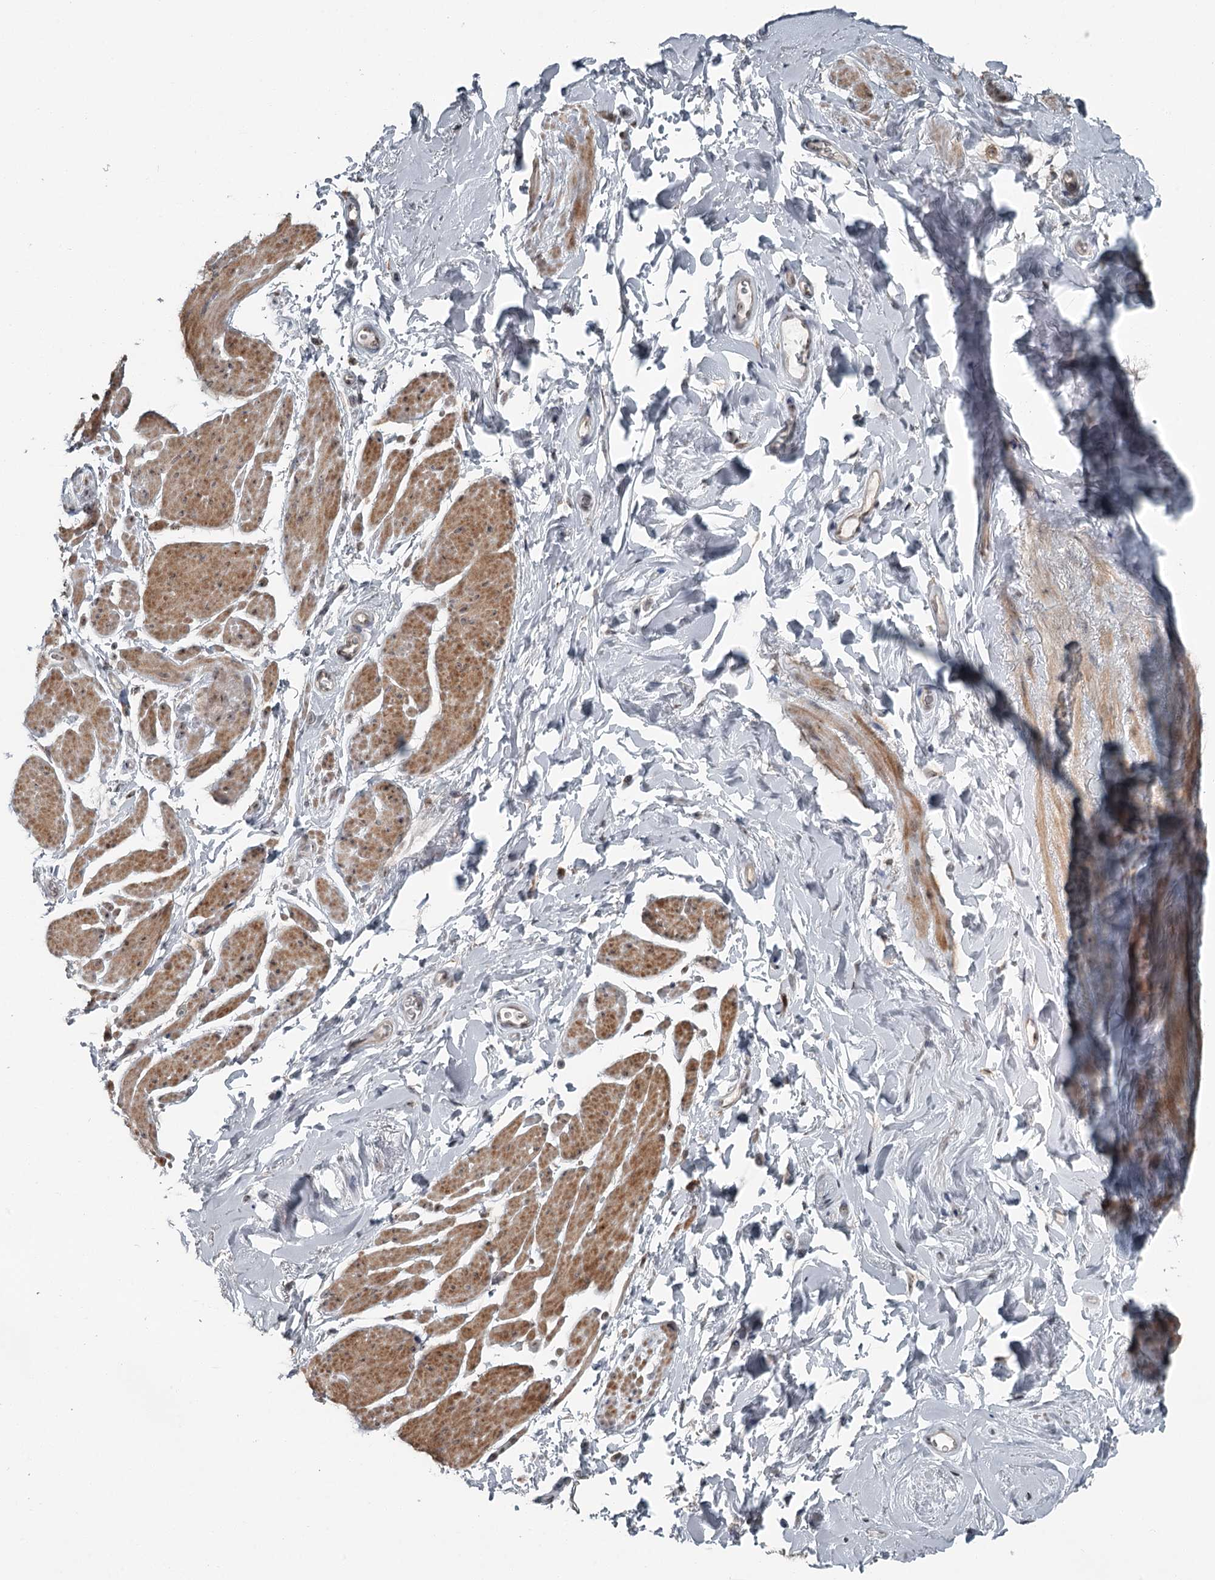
{"staining": {"intensity": "moderate", "quantity": ">75%", "location": "cytoplasmic/membranous,nuclear"}, "tissue": "smooth muscle", "cell_type": "Smooth muscle cells", "image_type": "normal", "snomed": [{"axis": "morphology", "description": "Normal tissue, NOS"}, {"axis": "topography", "description": "Smooth muscle"}, {"axis": "topography", "description": "Peripheral nerve tissue"}], "caption": "Moderate cytoplasmic/membranous,nuclear protein expression is identified in about >75% of smooth muscle cells in smooth muscle.", "gene": "EXOSC1", "patient": {"sex": "male", "age": 69}}